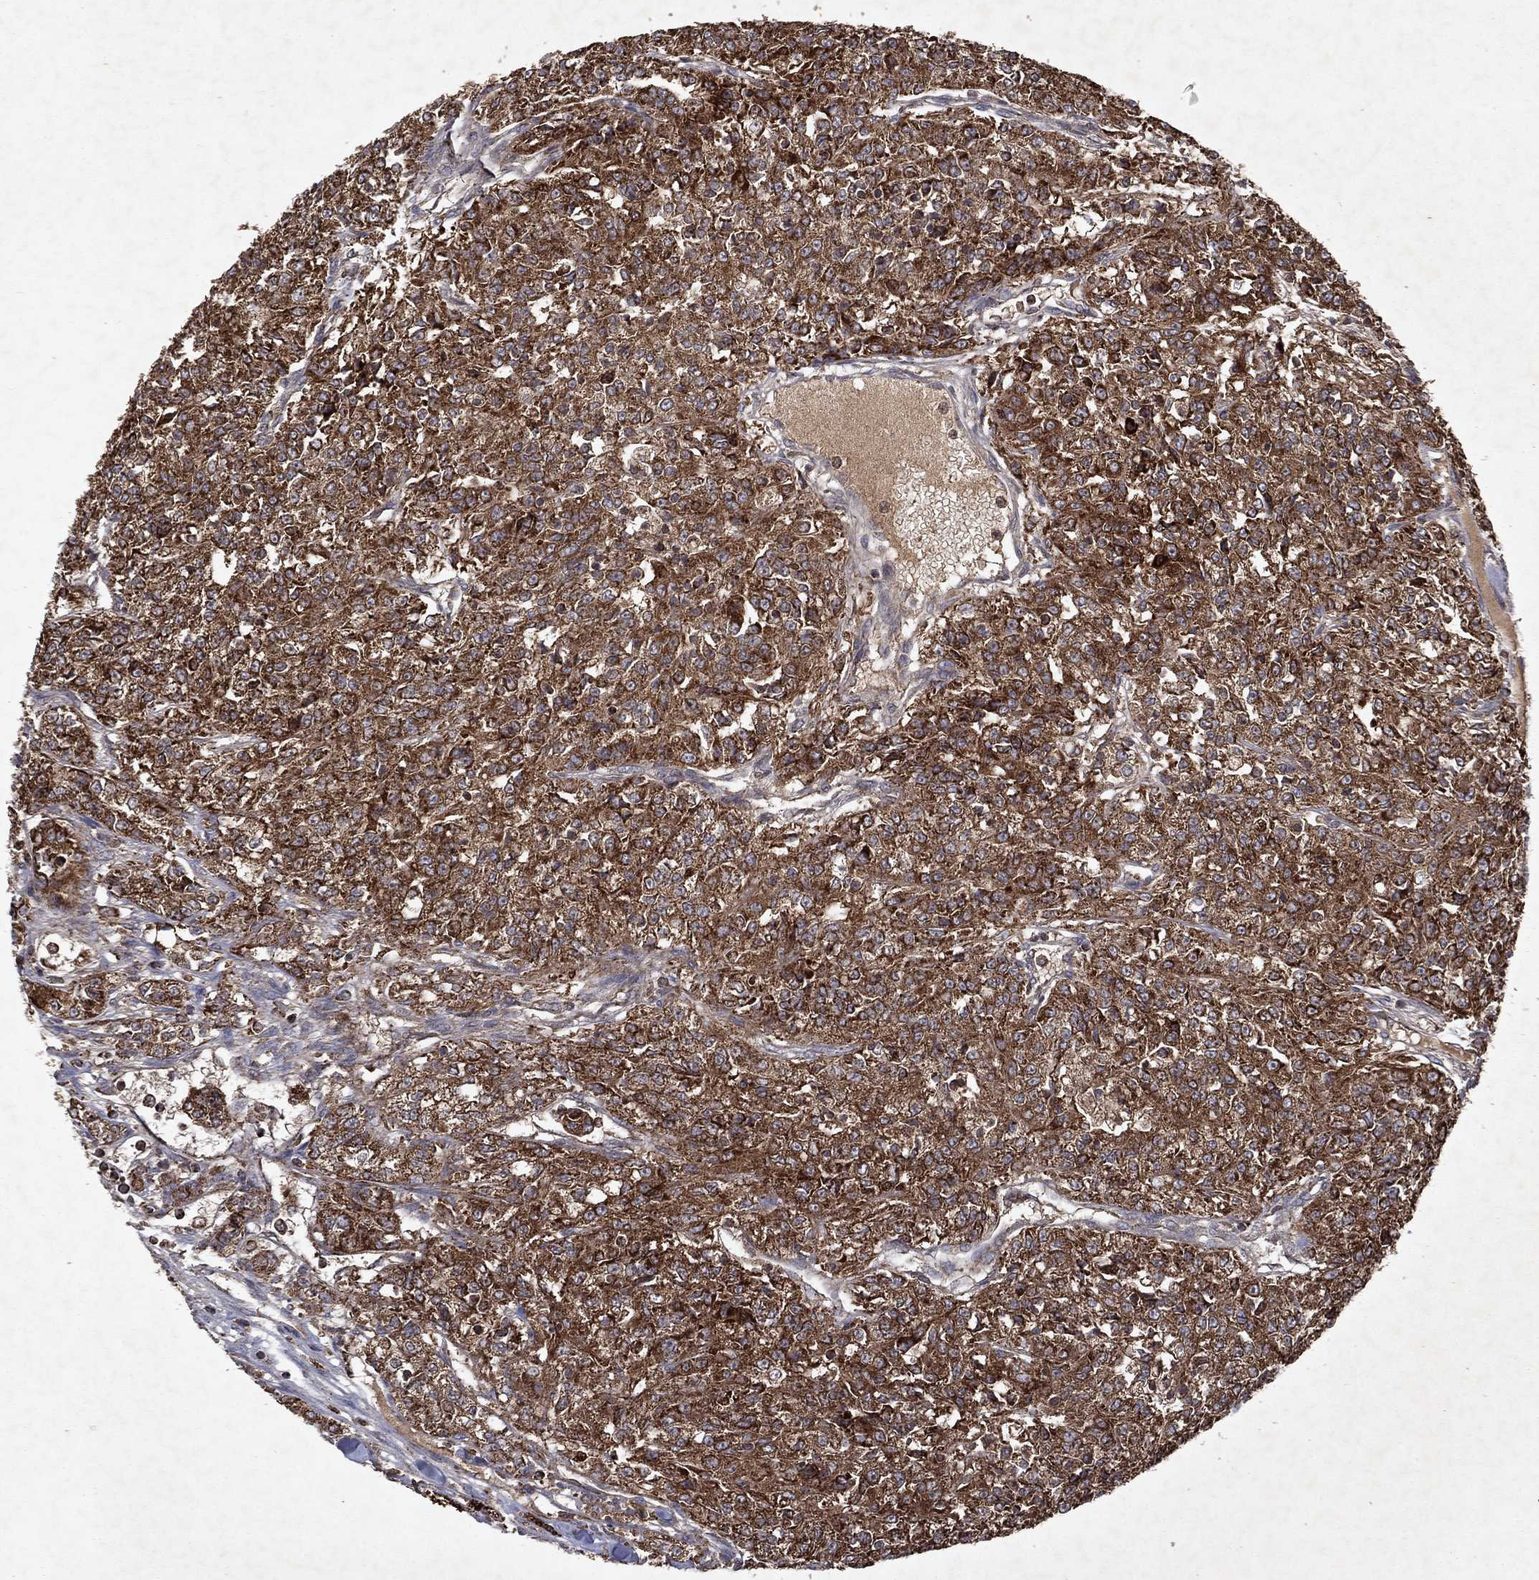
{"staining": {"intensity": "strong", "quantity": ">75%", "location": "cytoplasmic/membranous"}, "tissue": "renal cancer", "cell_type": "Tumor cells", "image_type": "cancer", "snomed": [{"axis": "morphology", "description": "Adenocarcinoma, NOS"}, {"axis": "topography", "description": "Kidney"}], "caption": "IHC micrograph of neoplastic tissue: renal adenocarcinoma stained using IHC reveals high levels of strong protein expression localized specifically in the cytoplasmic/membranous of tumor cells, appearing as a cytoplasmic/membranous brown color.", "gene": "PYROXD2", "patient": {"sex": "female", "age": 63}}